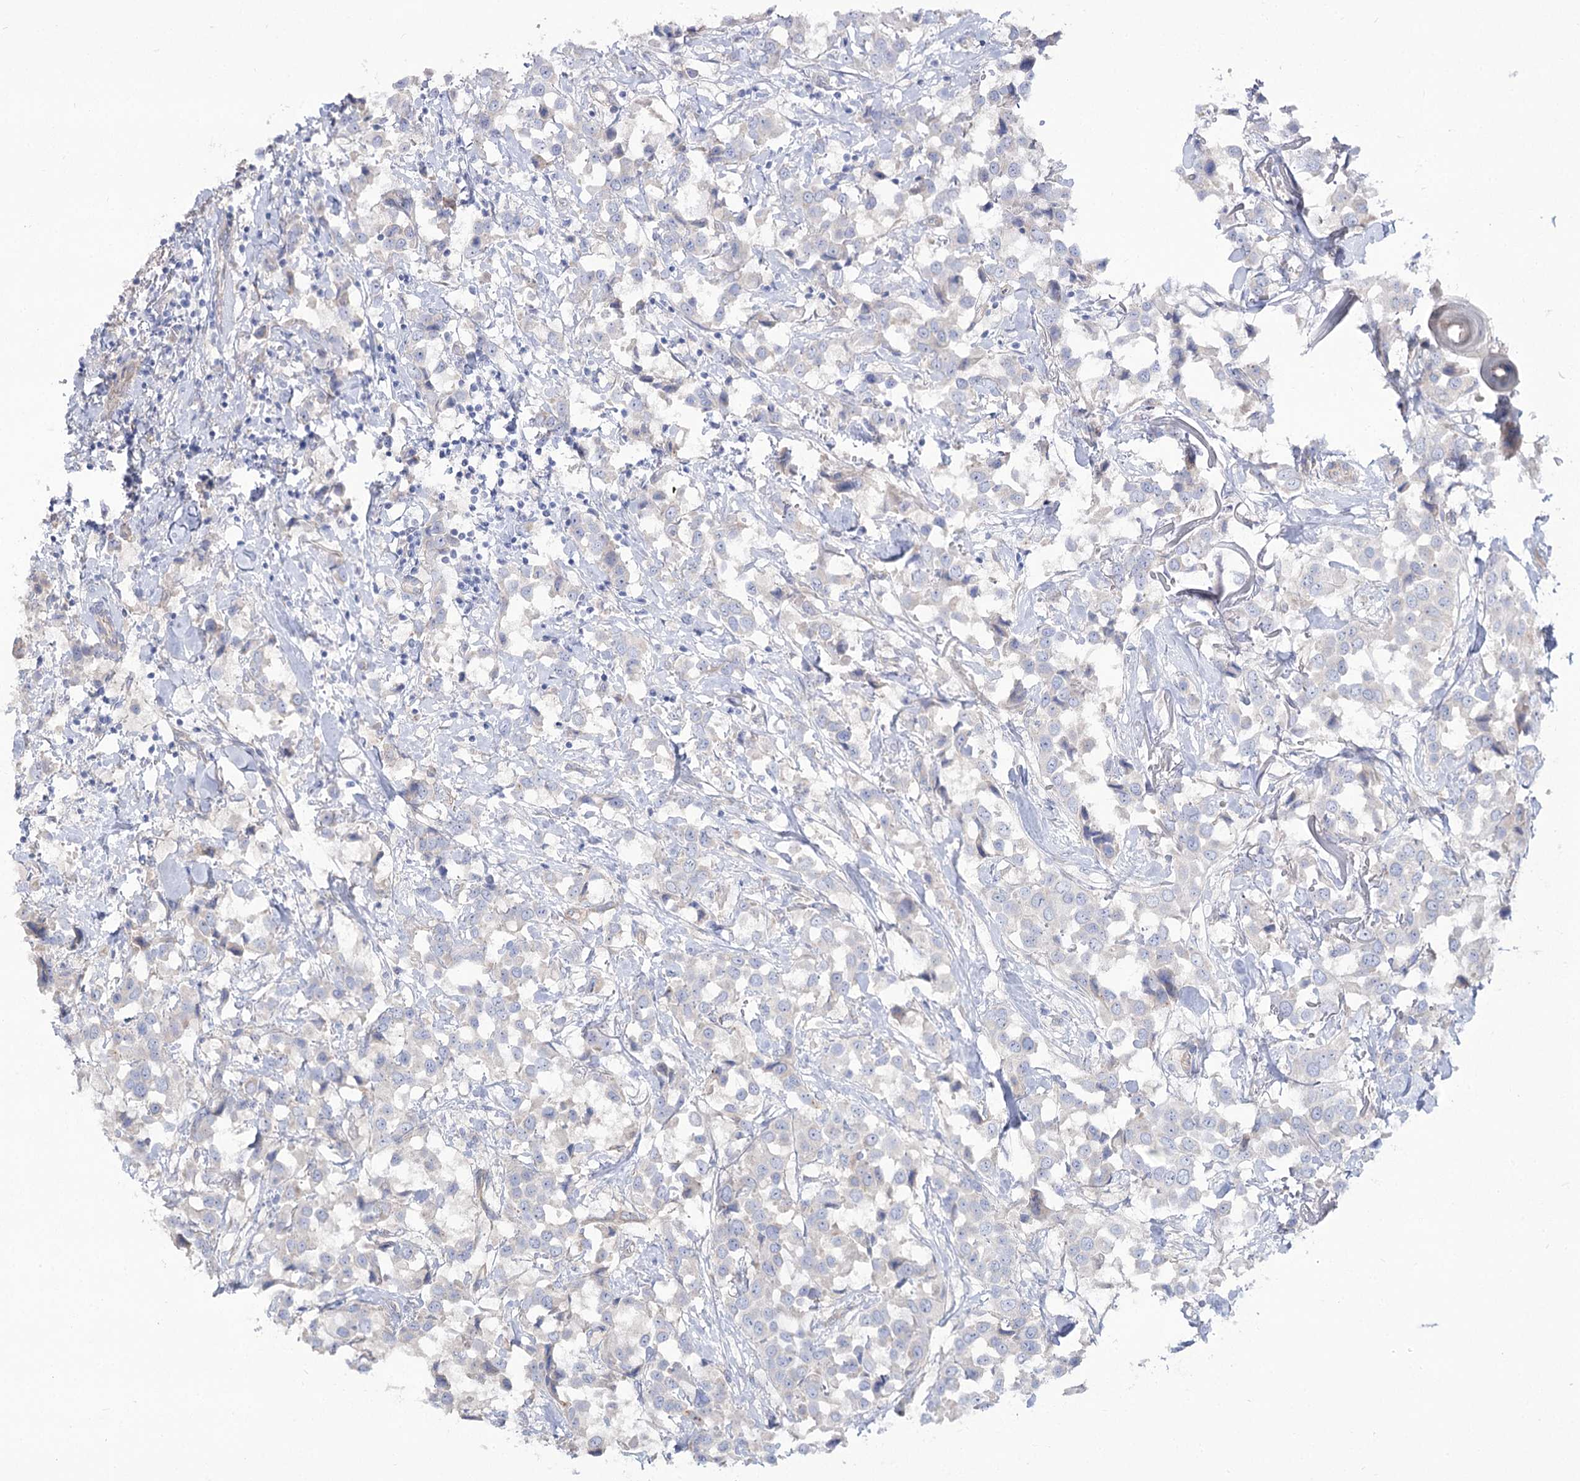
{"staining": {"intensity": "negative", "quantity": "none", "location": "none"}, "tissue": "breast cancer", "cell_type": "Tumor cells", "image_type": "cancer", "snomed": [{"axis": "morphology", "description": "Duct carcinoma"}, {"axis": "topography", "description": "Breast"}], "caption": "The histopathology image demonstrates no staining of tumor cells in breast cancer (invasive ductal carcinoma). The staining is performed using DAB (3,3'-diaminobenzidine) brown chromogen with nuclei counter-stained in using hematoxylin.", "gene": "SUOX", "patient": {"sex": "female", "age": 80}}